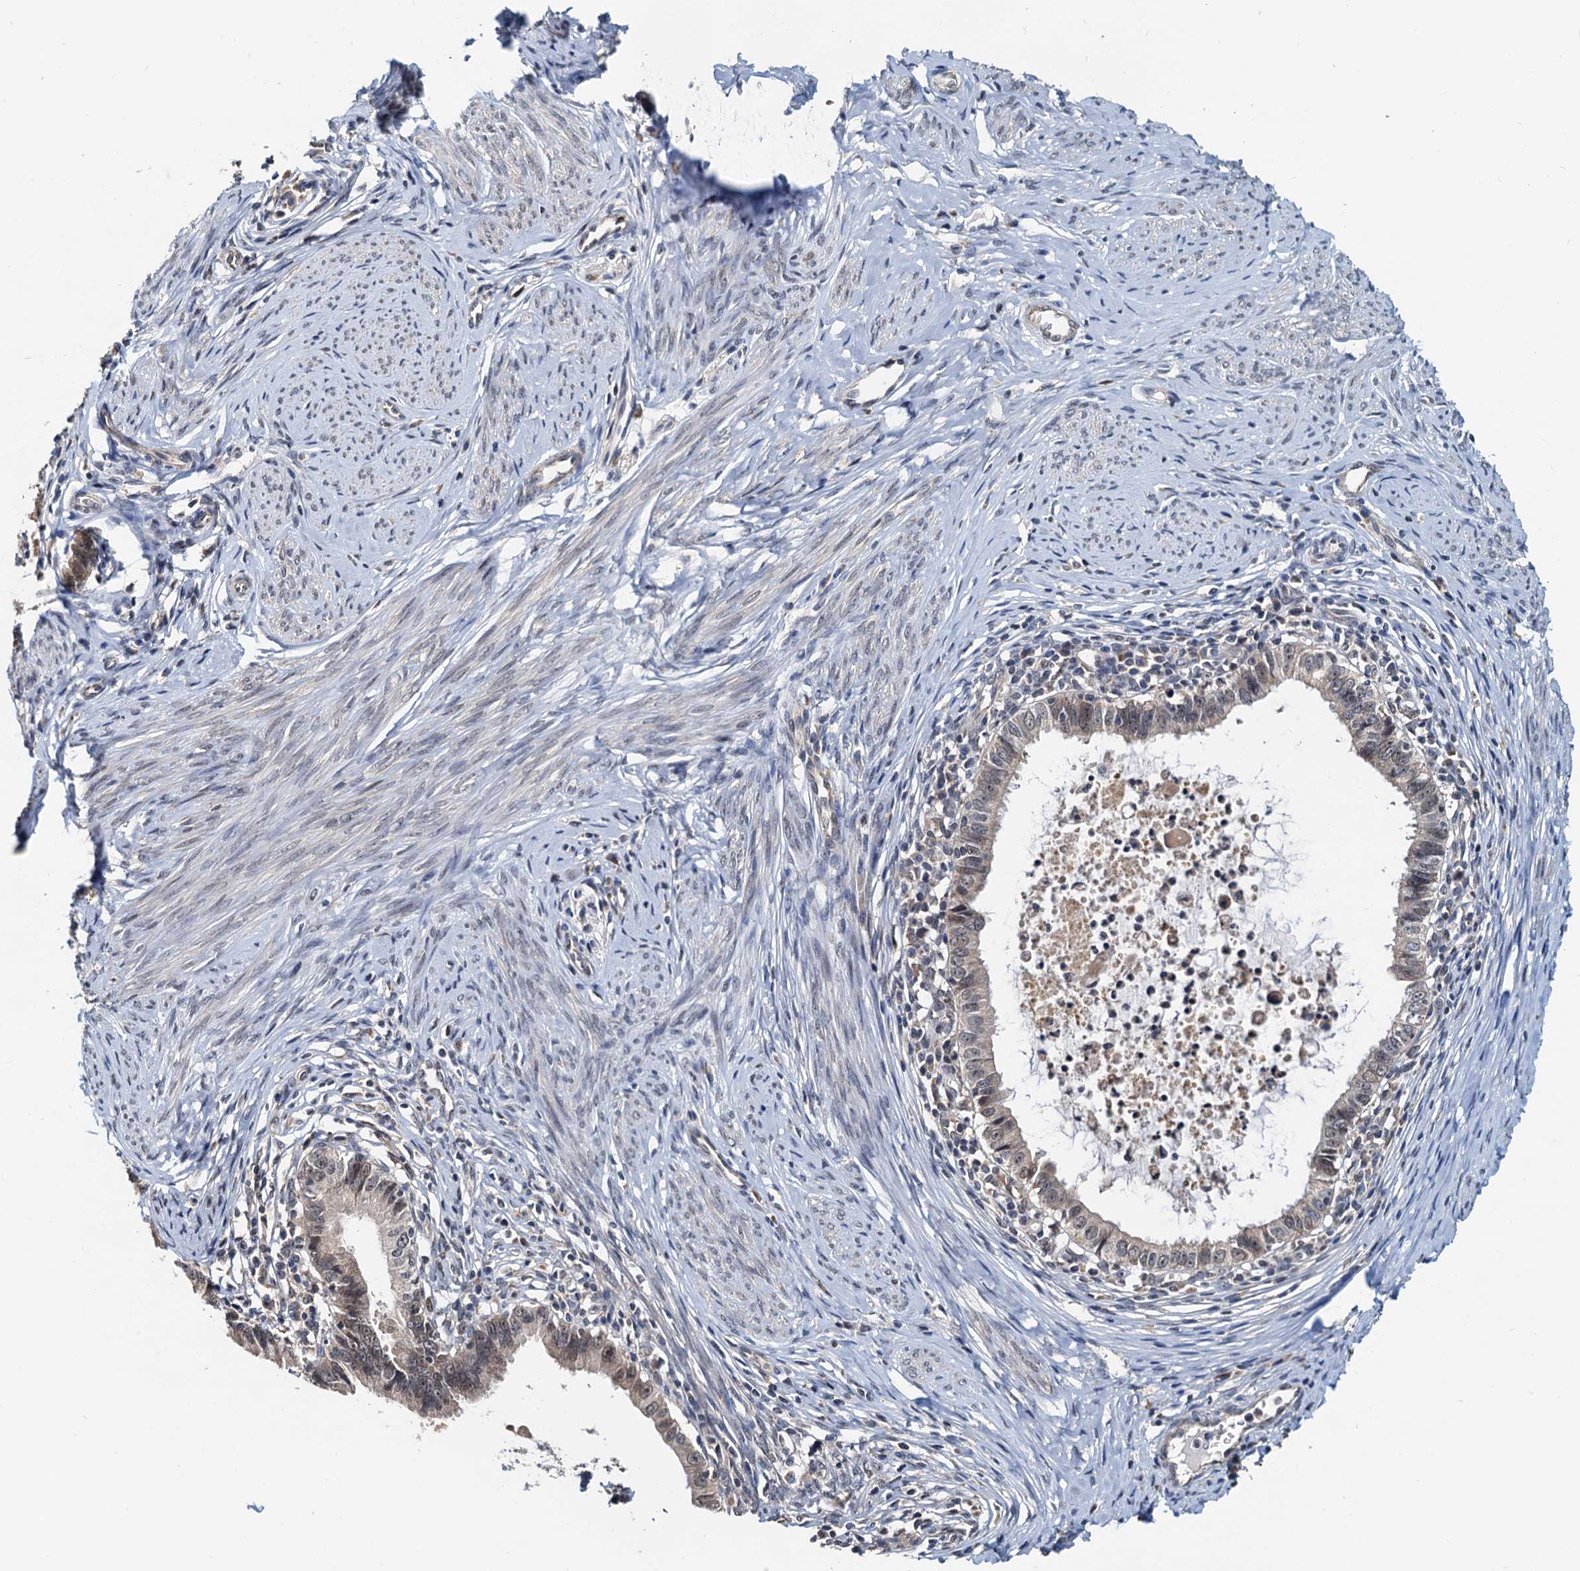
{"staining": {"intensity": "weak", "quantity": "25%-75%", "location": "cytoplasmic/membranous,nuclear"}, "tissue": "cervical cancer", "cell_type": "Tumor cells", "image_type": "cancer", "snomed": [{"axis": "morphology", "description": "Adenocarcinoma, NOS"}, {"axis": "topography", "description": "Cervix"}], "caption": "Immunohistochemical staining of human cervical cancer (adenocarcinoma) displays low levels of weak cytoplasmic/membranous and nuclear staining in approximately 25%-75% of tumor cells.", "gene": "MCMBP", "patient": {"sex": "female", "age": 36}}